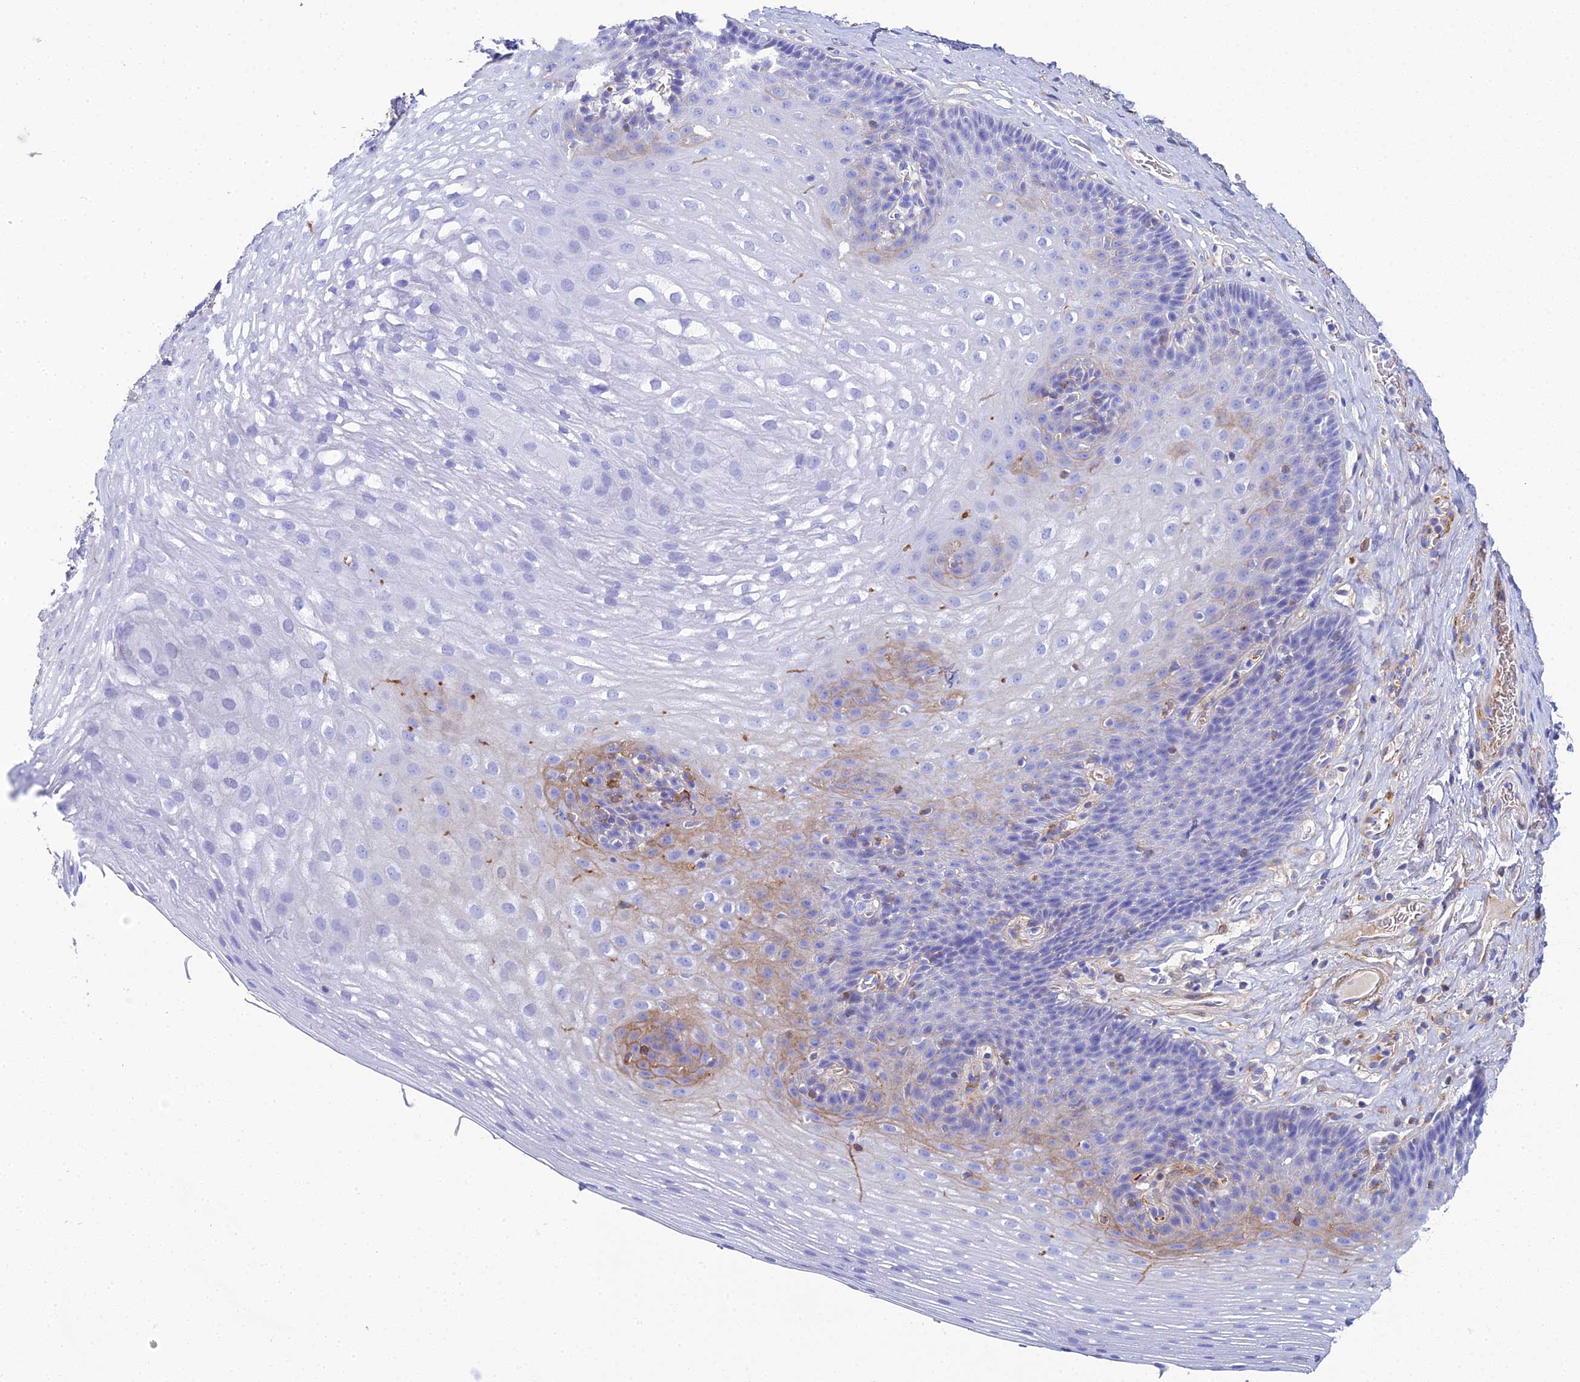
{"staining": {"intensity": "weak", "quantity": "<25%", "location": "cytoplasmic/membranous"}, "tissue": "esophagus", "cell_type": "Squamous epithelial cells", "image_type": "normal", "snomed": [{"axis": "morphology", "description": "Normal tissue, NOS"}, {"axis": "topography", "description": "Esophagus"}], "caption": "Immunohistochemistry micrograph of normal esophagus: esophagus stained with DAB reveals no significant protein expression in squamous epithelial cells. (Brightfield microscopy of DAB (3,3'-diaminobenzidine) IHC at high magnification).", "gene": "CELA3A", "patient": {"sex": "female", "age": 66}}